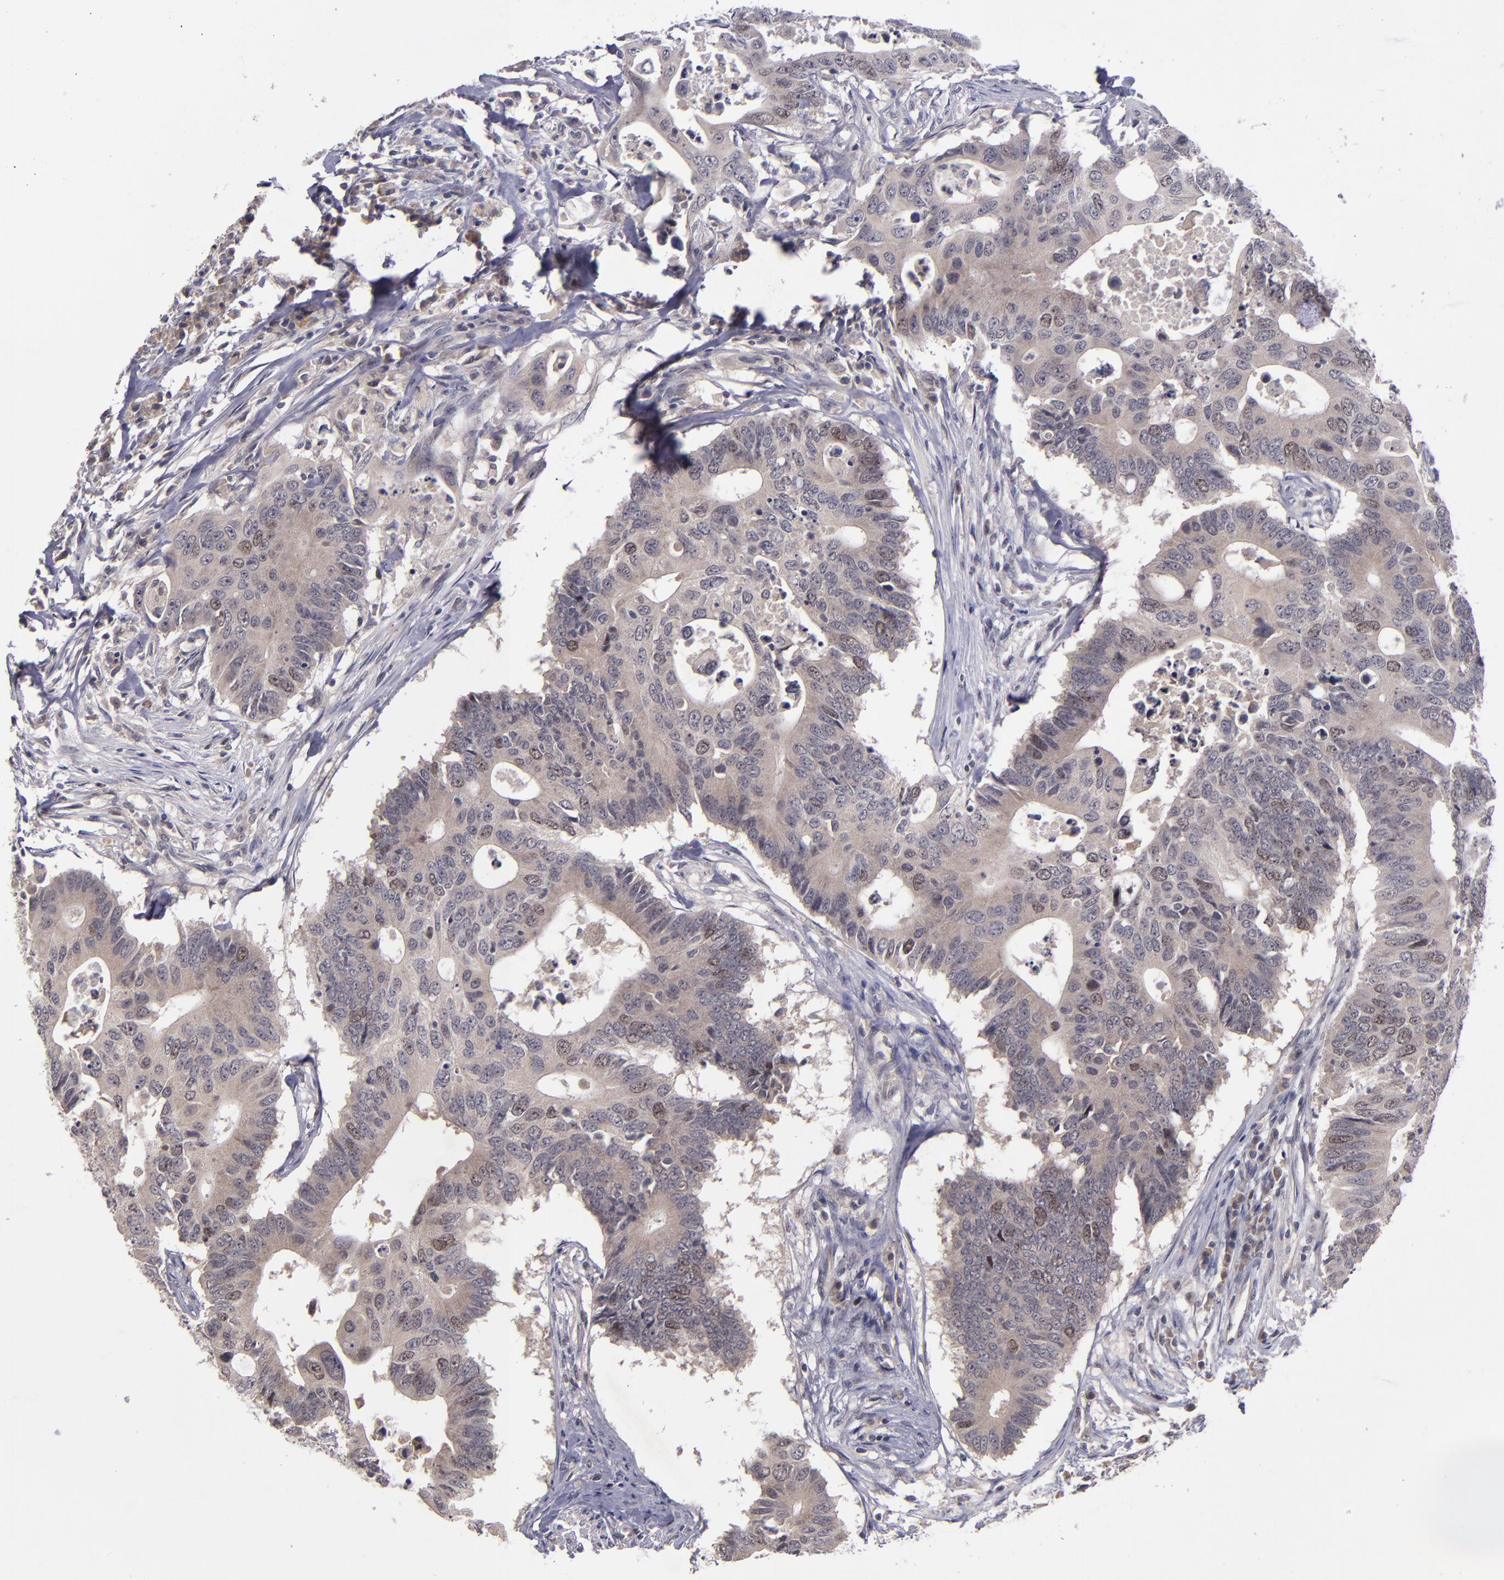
{"staining": {"intensity": "weak", "quantity": "25%-75%", "location": "nuclear"}, "tissue": "colorectal cancer", "cell_type": "Tumor cells", "image_type": "cancer", "snomed": [{"axis": "morphology", "description": "Adenocarcinoma, NOS"}, {"axis": "topography", "description": "Colon"}], "caption": "A histopathology image of adenocarcinoma (colorectal) stained for a protein exhibits weak nuclear brown staining in tumor cells.", "gene": "CDC7", "patient": {"sex": "male", "age": 71}}